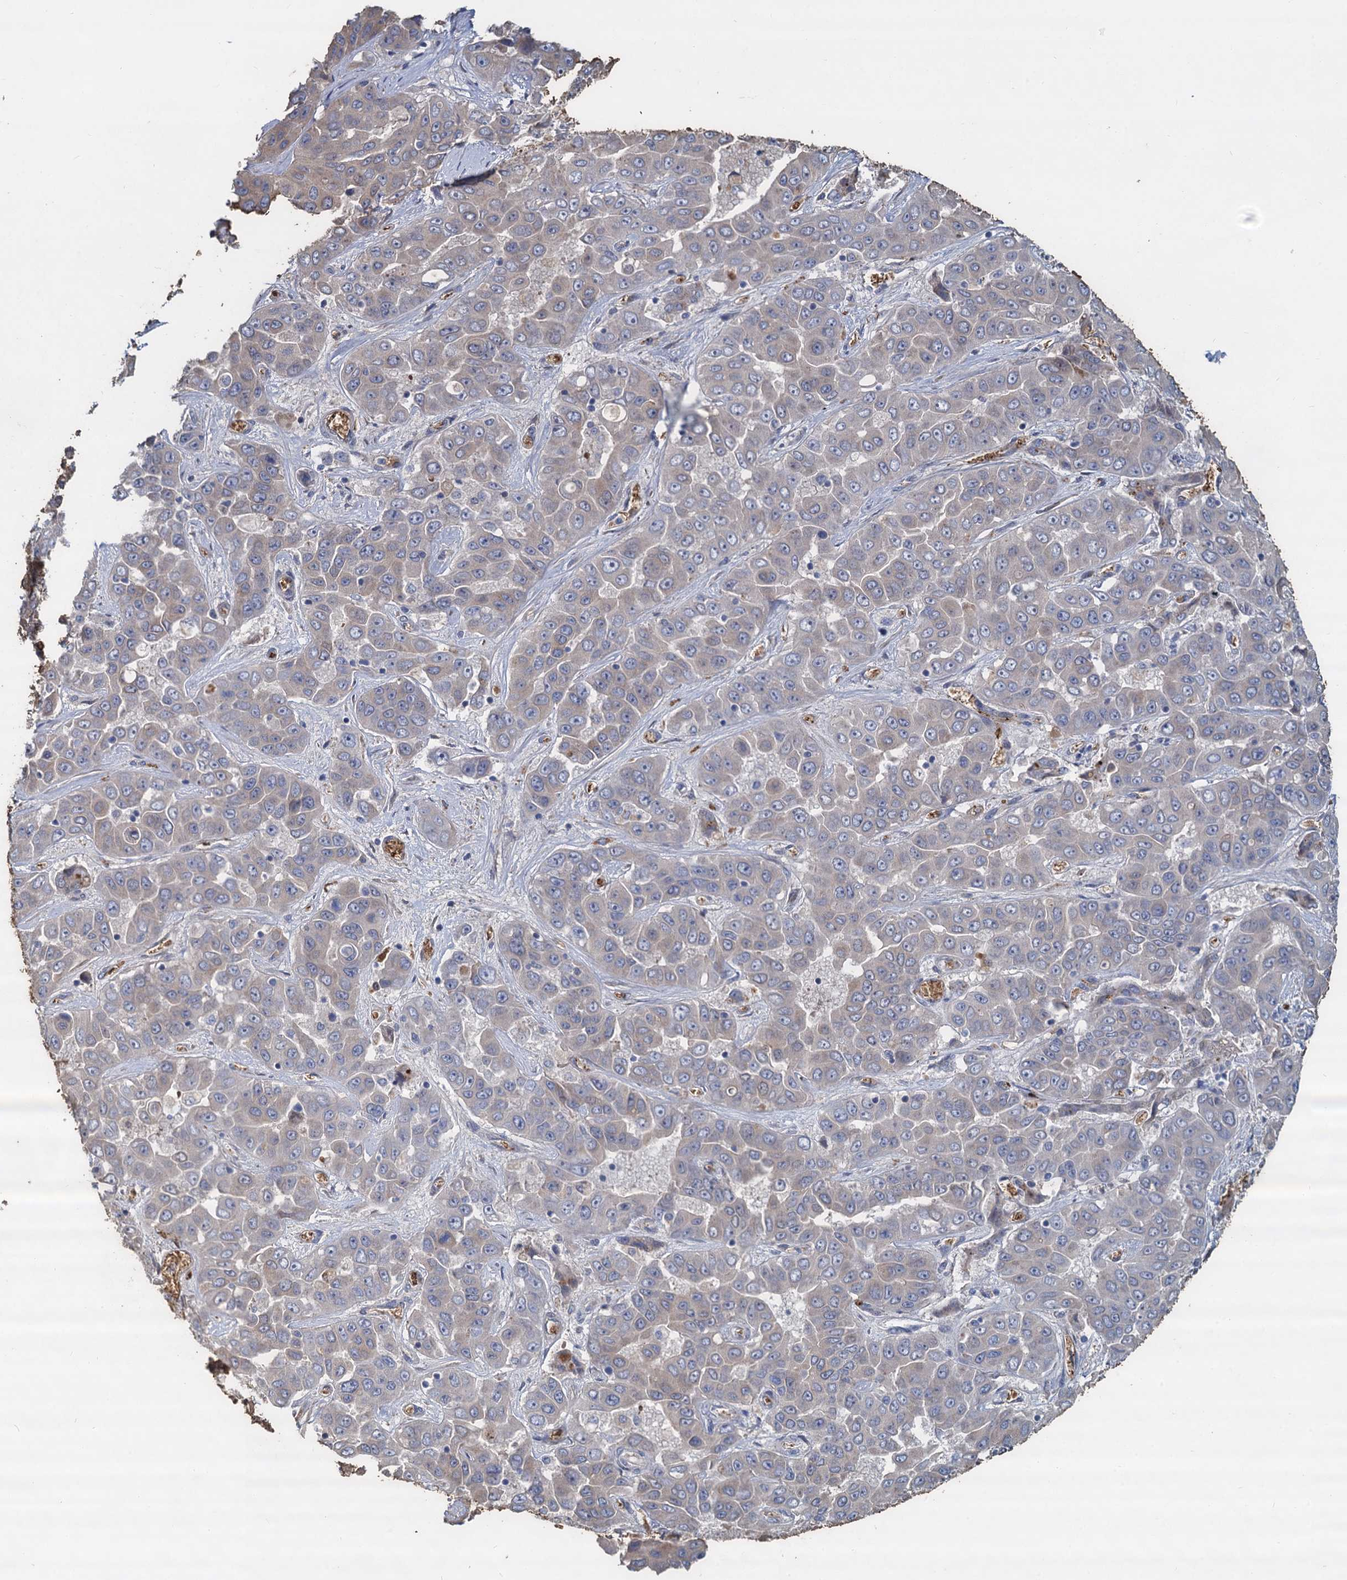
{"staining": {"intensity": "negative", "quantity": "none", "location": "none"}, "tissue": "liver cancer", "cell_type": "Tumor cells", "image_type": "cancer", "snomed": [{"axis": "morphology", "description": "Cholangiocarcinoma"}, {"axis": "topography", "description": "Liver"}], "caption": "Immunohistochemistry (IHC) histopathology image of cholangiocarcinoma (liver) stained for a protein (brown), which demonstrates no positivity in tumor cells. The staining was performed using DAB to visualize the protein expression in brown, while the nuclei were stained in blue with hematoxylin (Magnification: 20x).", "gene": "TCTN2", "patient": {"sex": "female", "age": 52}}